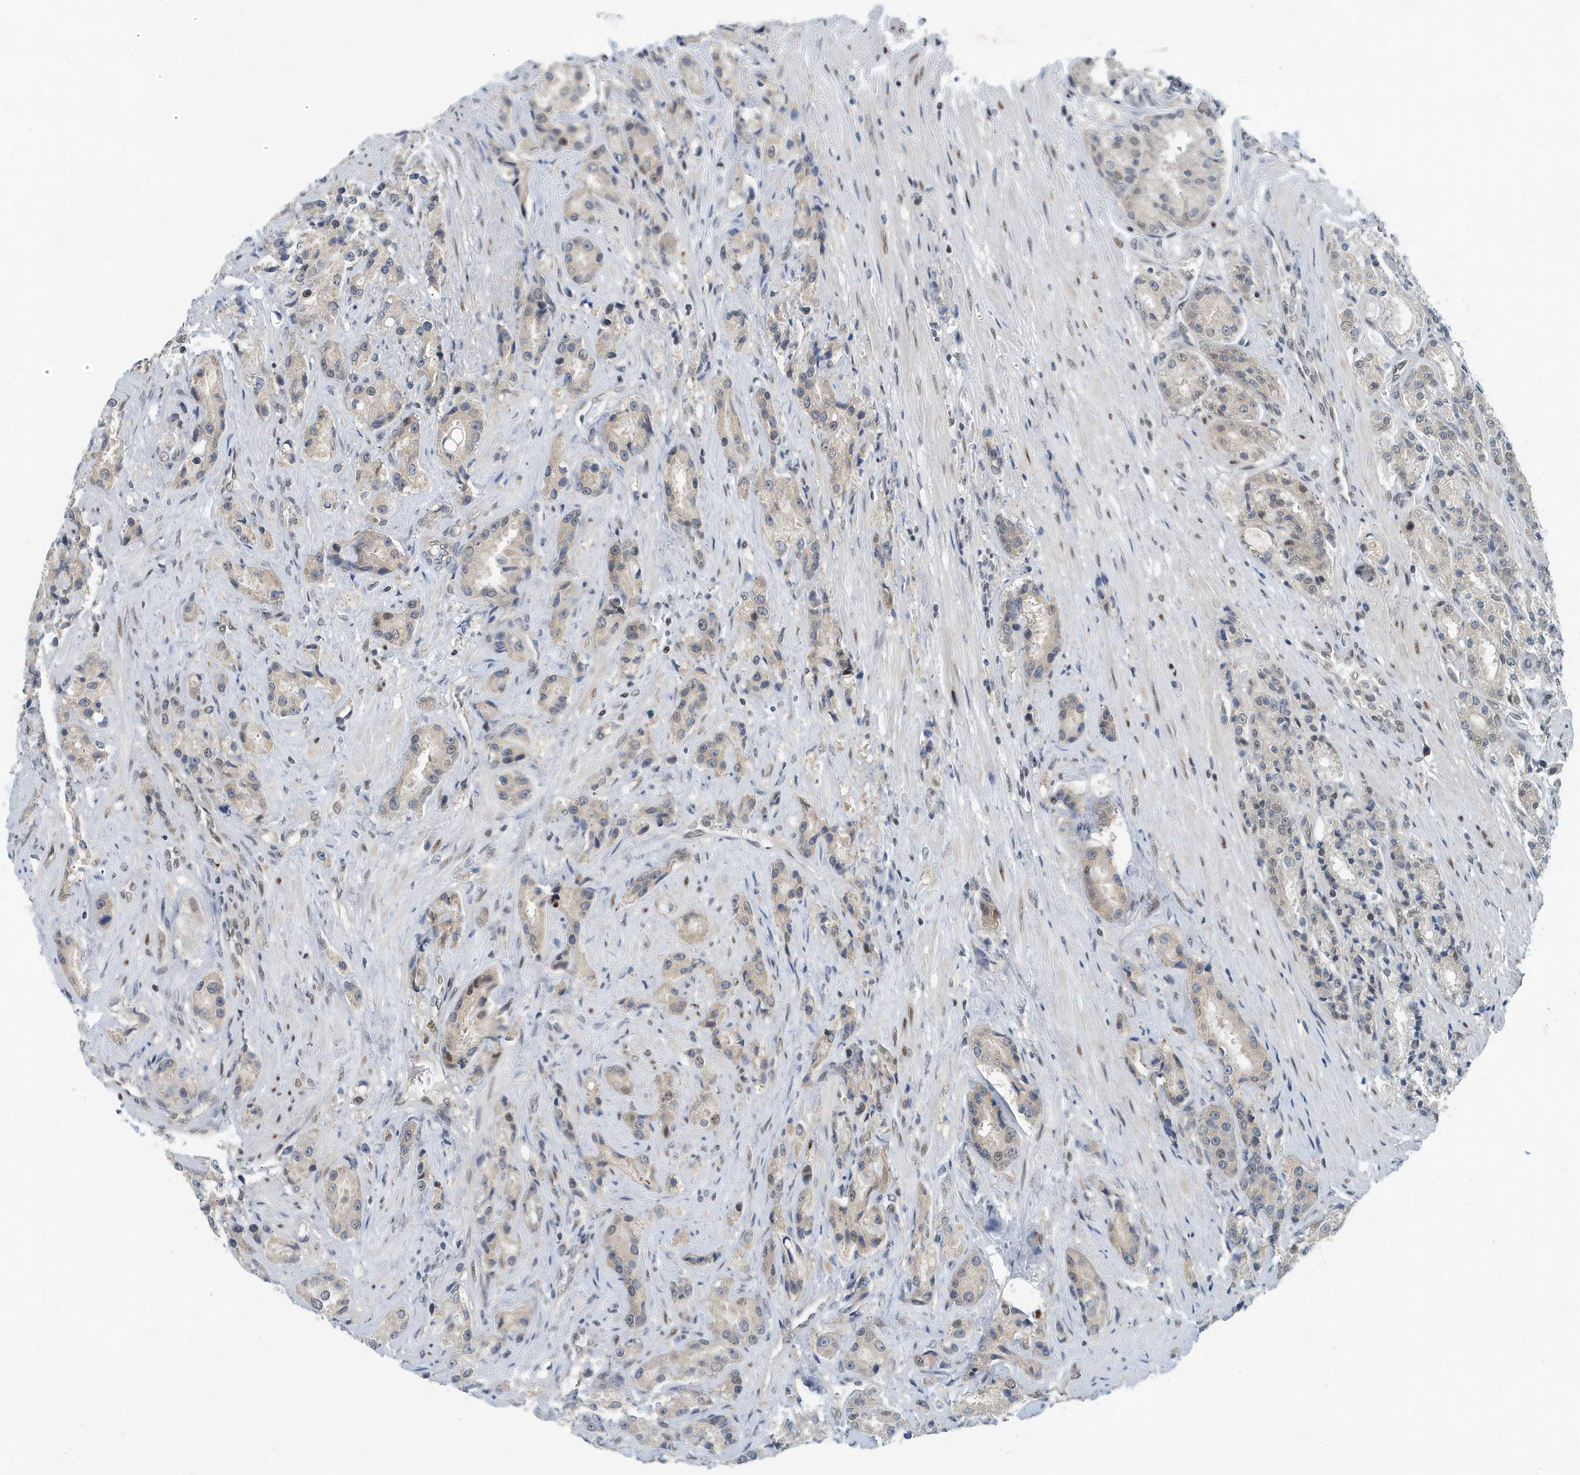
{"staining": {"intensity": "weak", "quantity": ">75%", "location": "cytoplasmic/membranous"}, "tissue": "prostate cancer", "cell_type": "Tumor cells", "image_type": "cancer", "snomed": [{"axis": "morphology", "description": "Adenocarcinoma, High grade"}, {"axis": "topography", "description": "Prostate"}], "caption": "Immunohistochemistry (IHC) (DAB) staining of prostate cancer (high-grade adenocarcinoma) exhibits weak cytoplasmic/membranous protein positivity in about >75% of tumor cells.", "gene": "KIF15", "patient": {"sex": "male", "age": 60}}